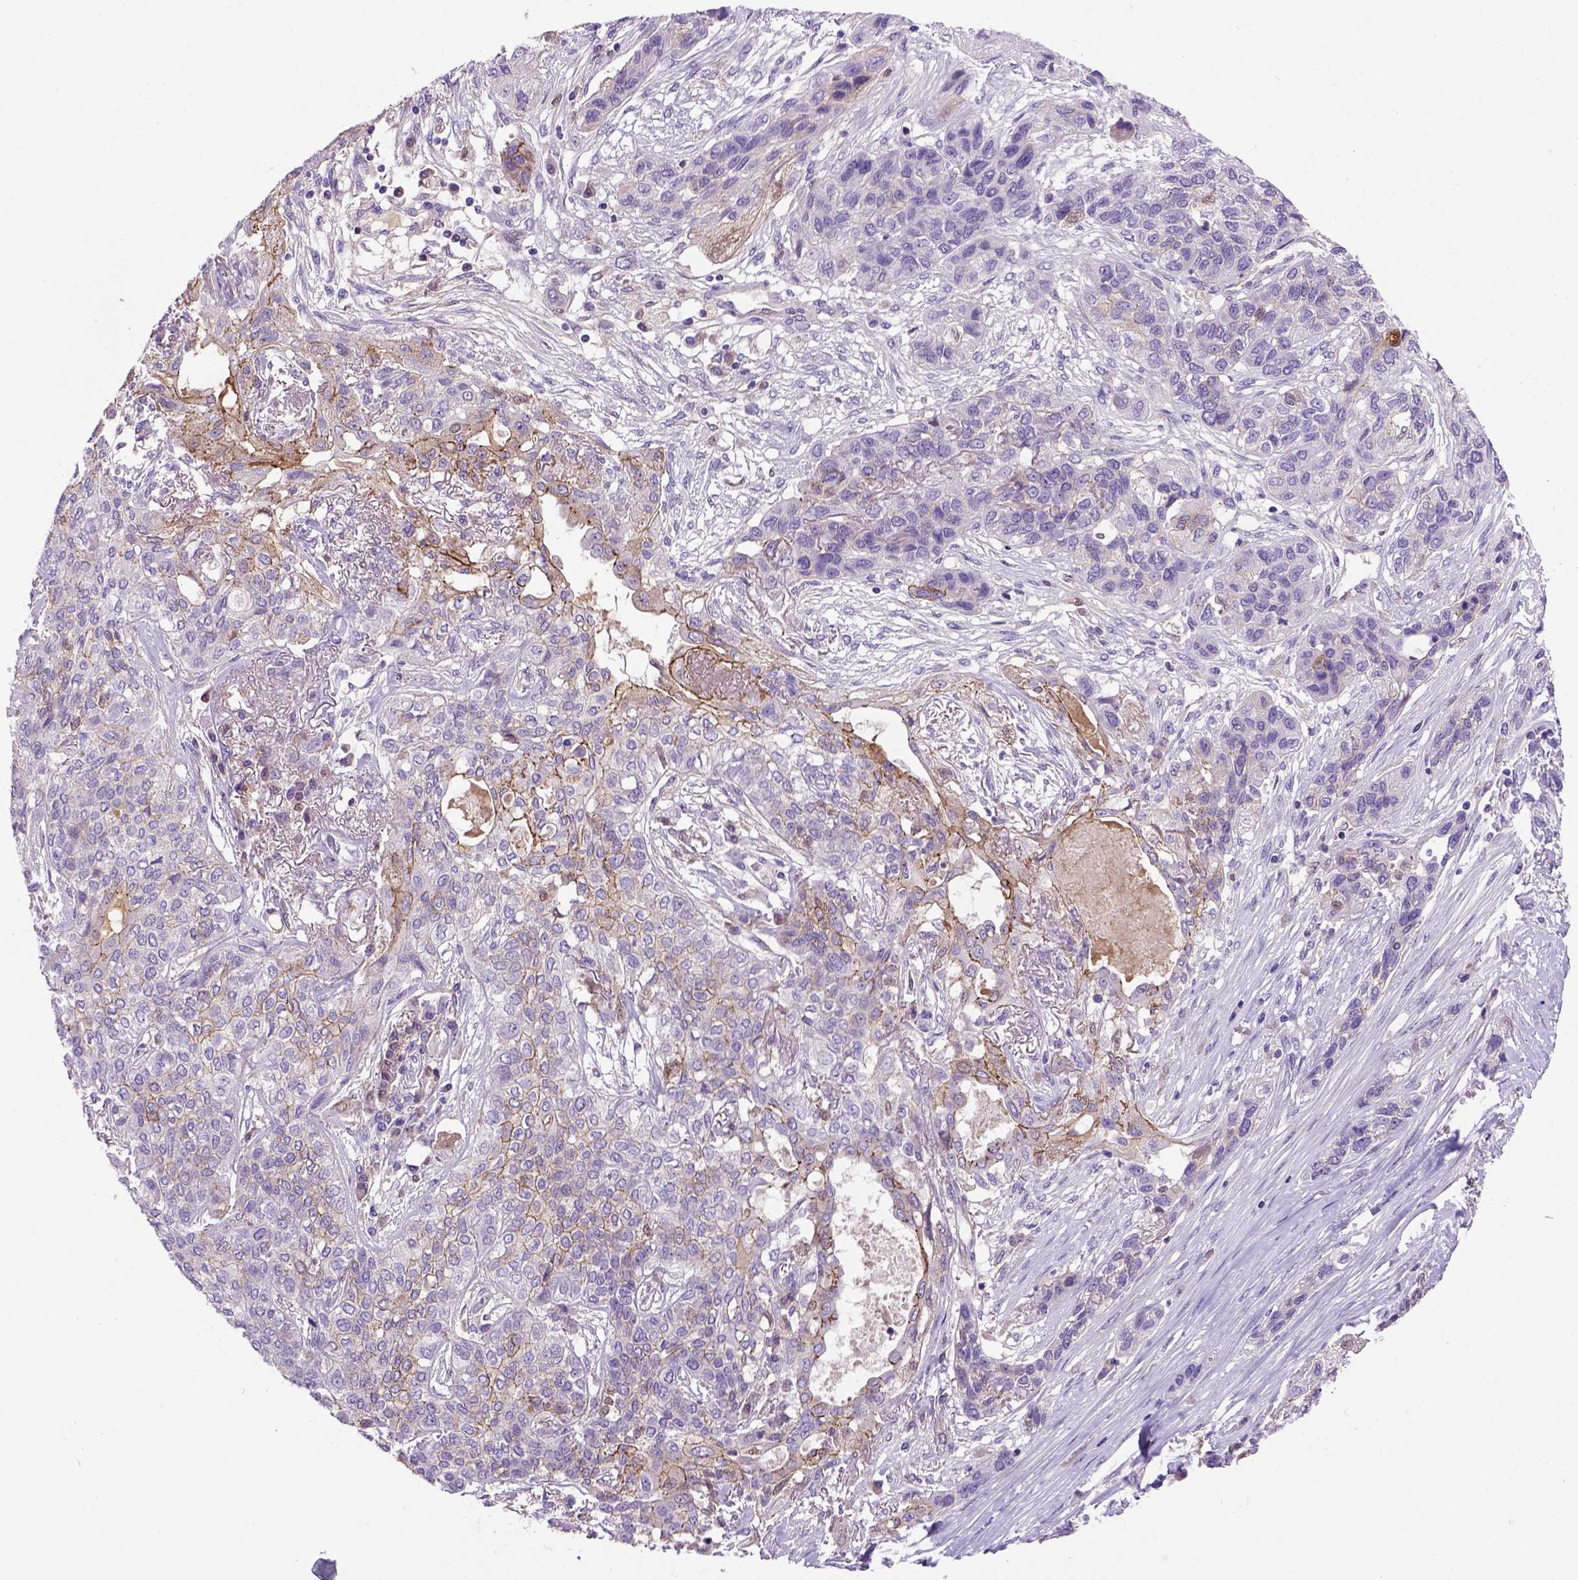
{"staining": {"intensity": "weak", "quantity": "<25%", "location": "cytoplasmic/membranous"}, "tissue": "lung cancer", "cell_type": "Tumor cells", "image_type": "cancer", "snomed": [{"axis": "morphology", "description": "Squamous cell carcinoma, NOS"}, {"axis": "topography", "description": "Lung"}], "caption": "An immunohistochemistry (IHC) image of squamous cell carcinoma (lung) is shown. There is no staining in tumor cells of squamous cell carcinoma (lung).", "gene": "CDH1", "patient": {"sex": "female", "age": 70}}